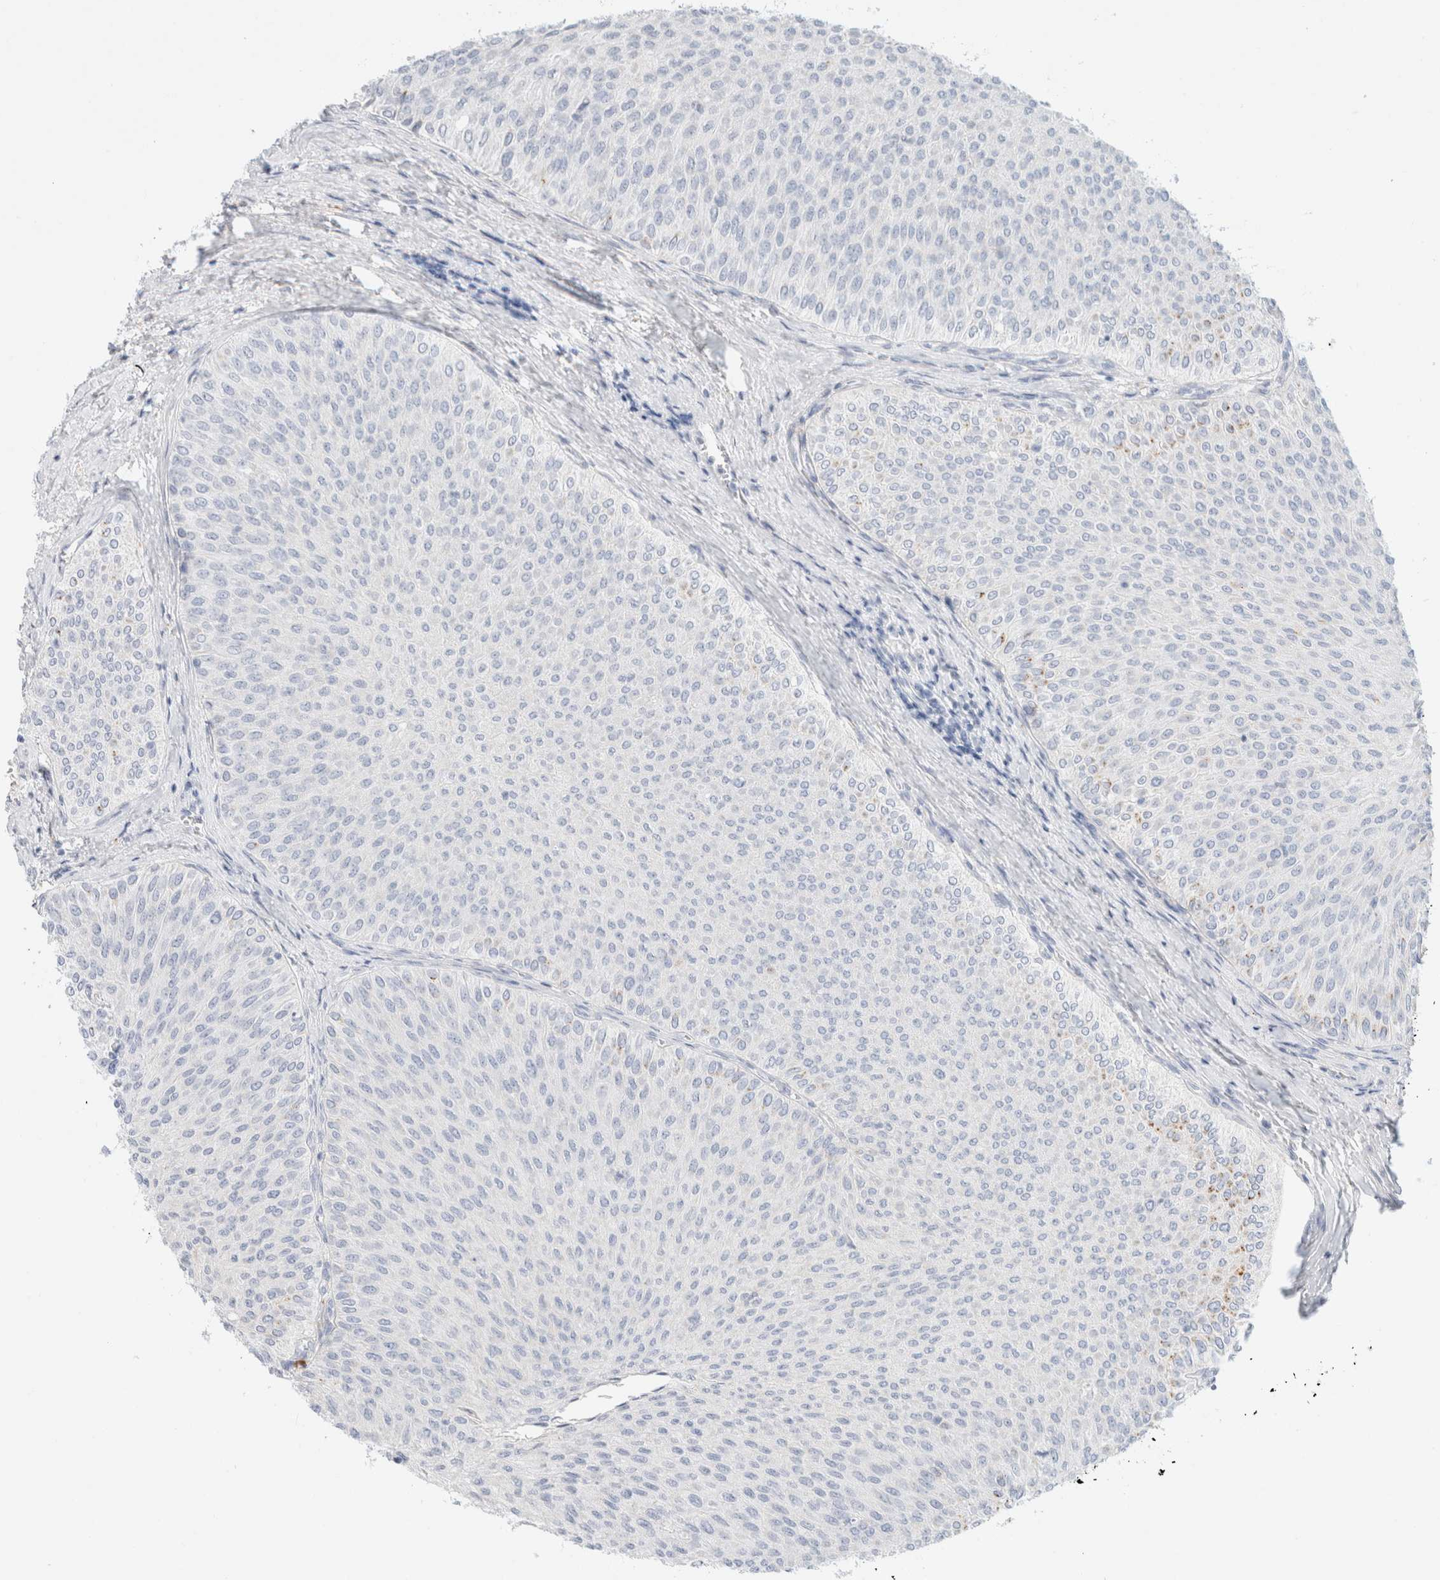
{"staining": {"intensity": "negative", "quantity": "none", "location": "none"}, "tissue": "urothelial cancer", "cell_type": "Tumor cells", "image_type": "cancer", "snomed": [{"axis": "morphology", "description": "Urothelial carcinoma, Low grade"}, {"axis": "topography", "description": "Urinary bladder"}], "caption": "IHC micrograph of neoplastic tissue: low-grade urothelial carcinoma stained with DAB (3,3'-diaminobenzidine) displays no significant protein positivity in tumor cells. Brightfield microscopy of immunohistochemistry stained with DAB (3,3'-diaminobenzidine) (brown) and hematoxylin (blue), captured at high magnification.", "gene": "CPQ", "patient": {"sex": "male", "age": 78}}